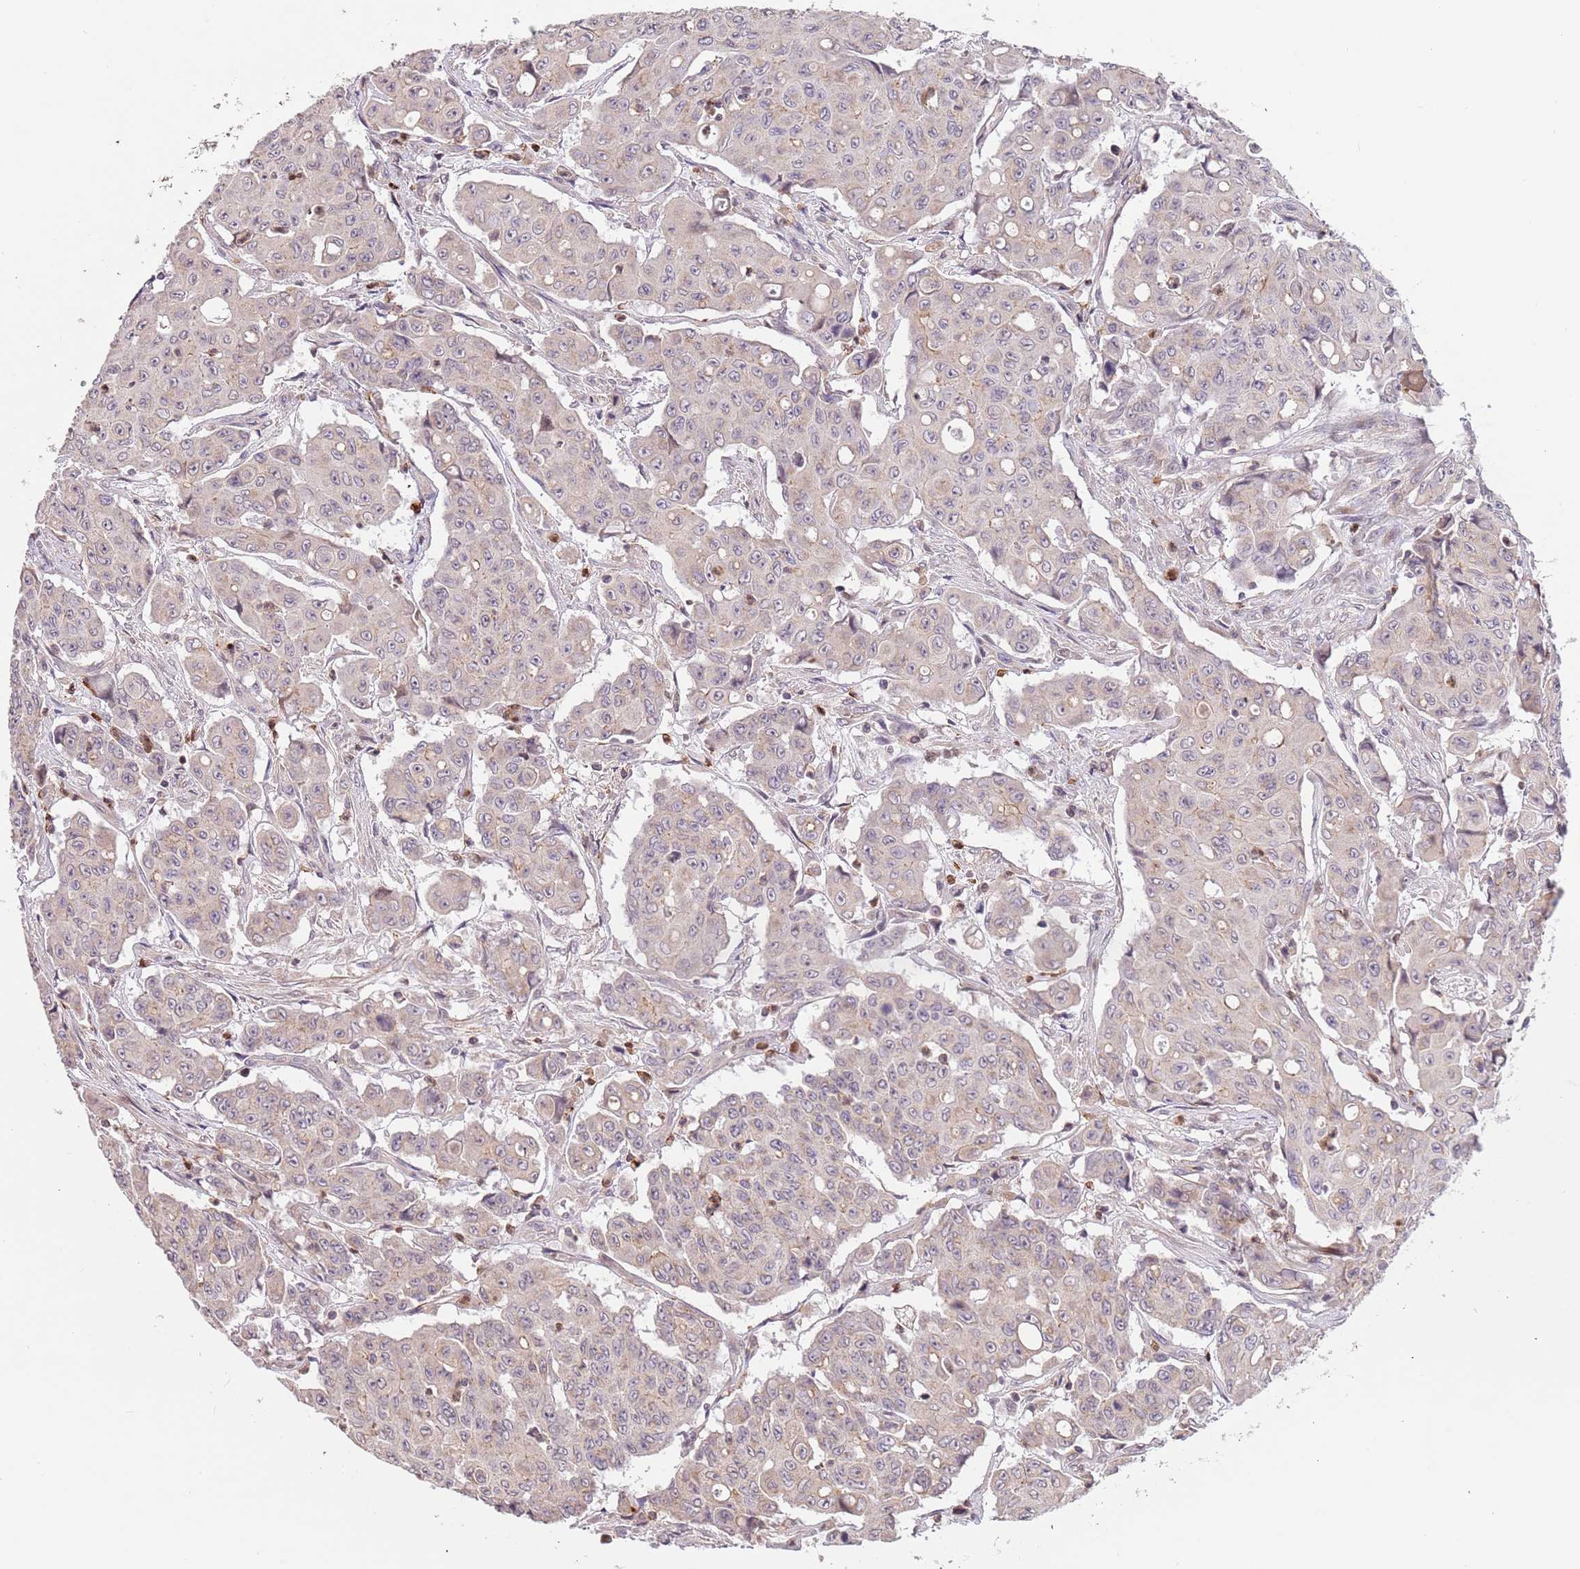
{"staining": {"intensity": "weak", "quantity": "<25%", "location": "cytoplasmic/membranous"}, "tissue": "colorectal cancer", "cell_type": "Tumor cells", "image_type": "cancer", "snomed": [{"axis": "morphology", "description": "Adenocarcinoma, NOS"}, {"axis": "topography", "description": "Colon"}], "caption": "Human colorectal cancer stained for a protein using immunohistochemistry (IHC) shows no staining in tumor cells.", "gene": "SLC16A4", "patient": {"sex": "male", "age": 51}}